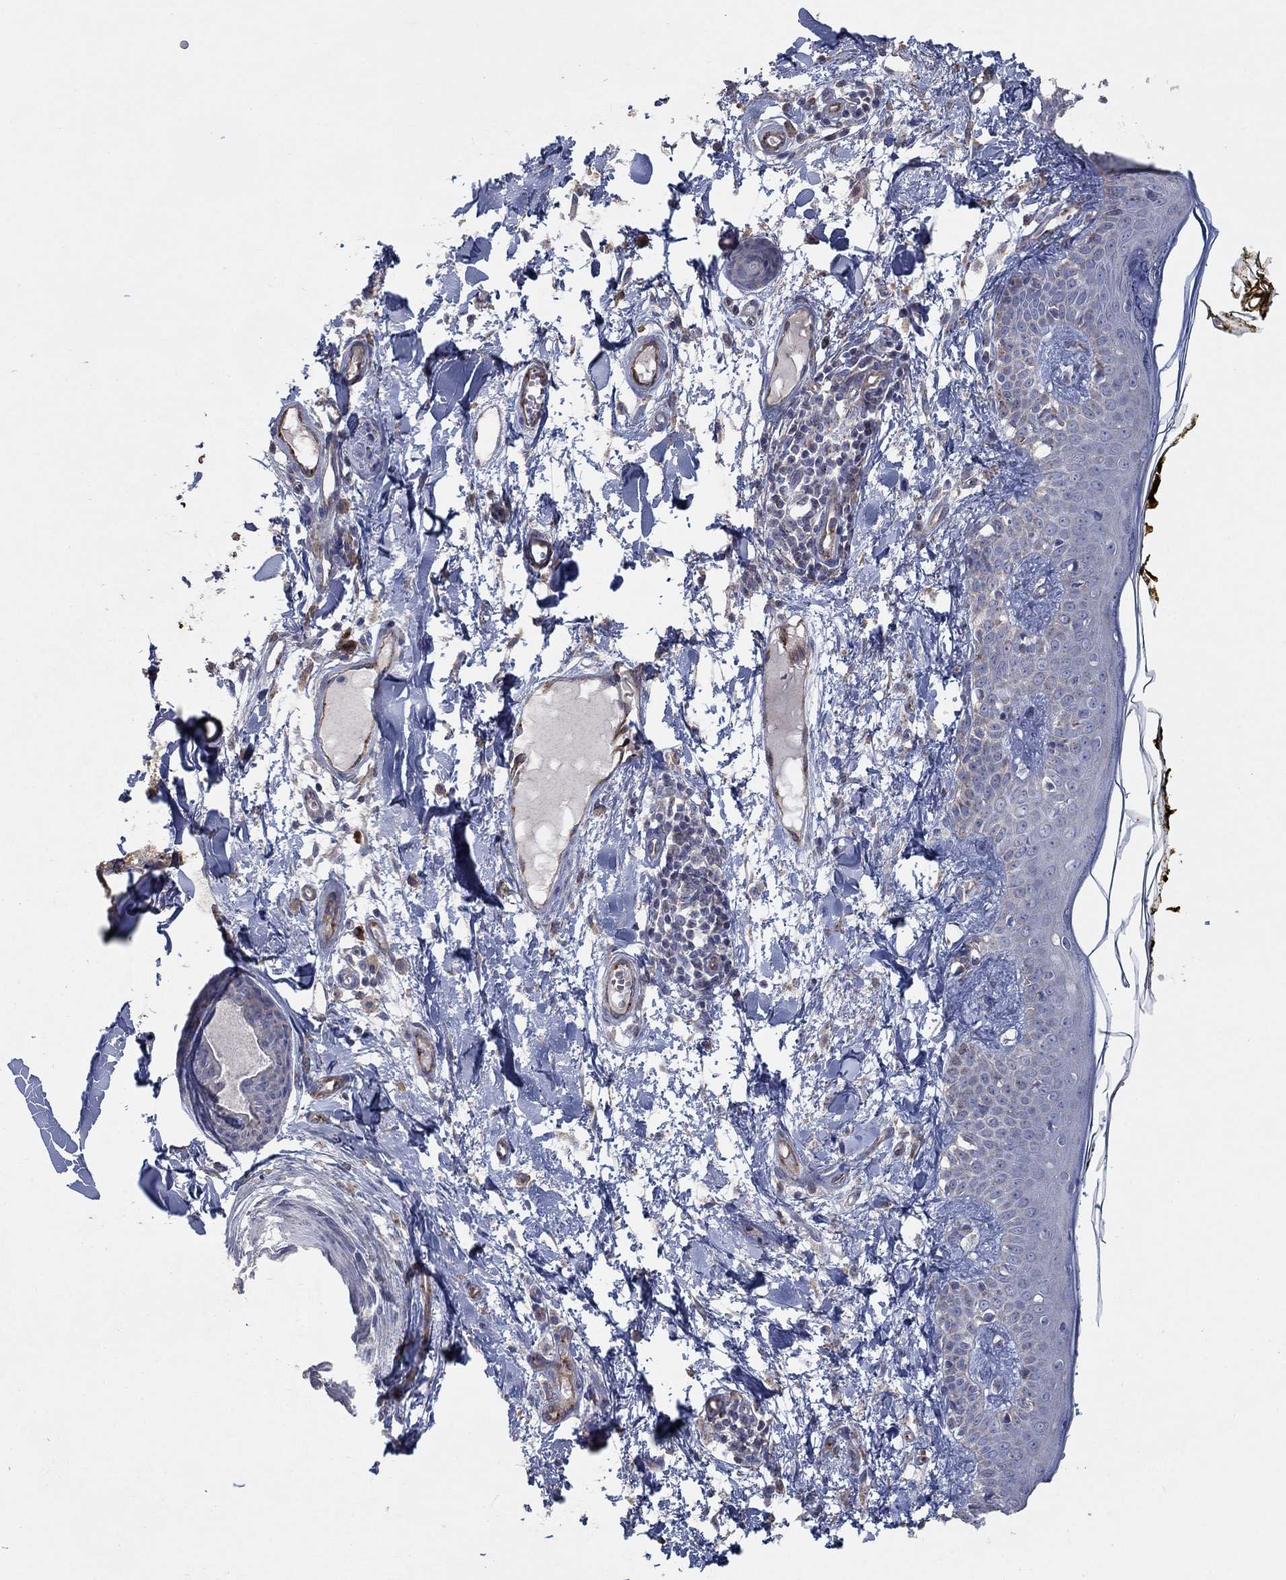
{"staining": {"intensity": "negative", "quantity": "none", "location": "none"}, "tissue": "skin", "cell_type": "Fibroblasts", "image_type": "normal", "snomed": [{"axis": "morphology", "description": "Normal tissue, NOS"}, {"axis": "topography", "description": "Skin"}], "caption": "Immunohistochemistry (IHC) histopathology image of benign skin: skin stained with DAB reveals no significant protein expression in fibroblasts. (DAB IHC, high magnification).", "gene": "HID1", "patient": {"sex": "male", "age": 76}}